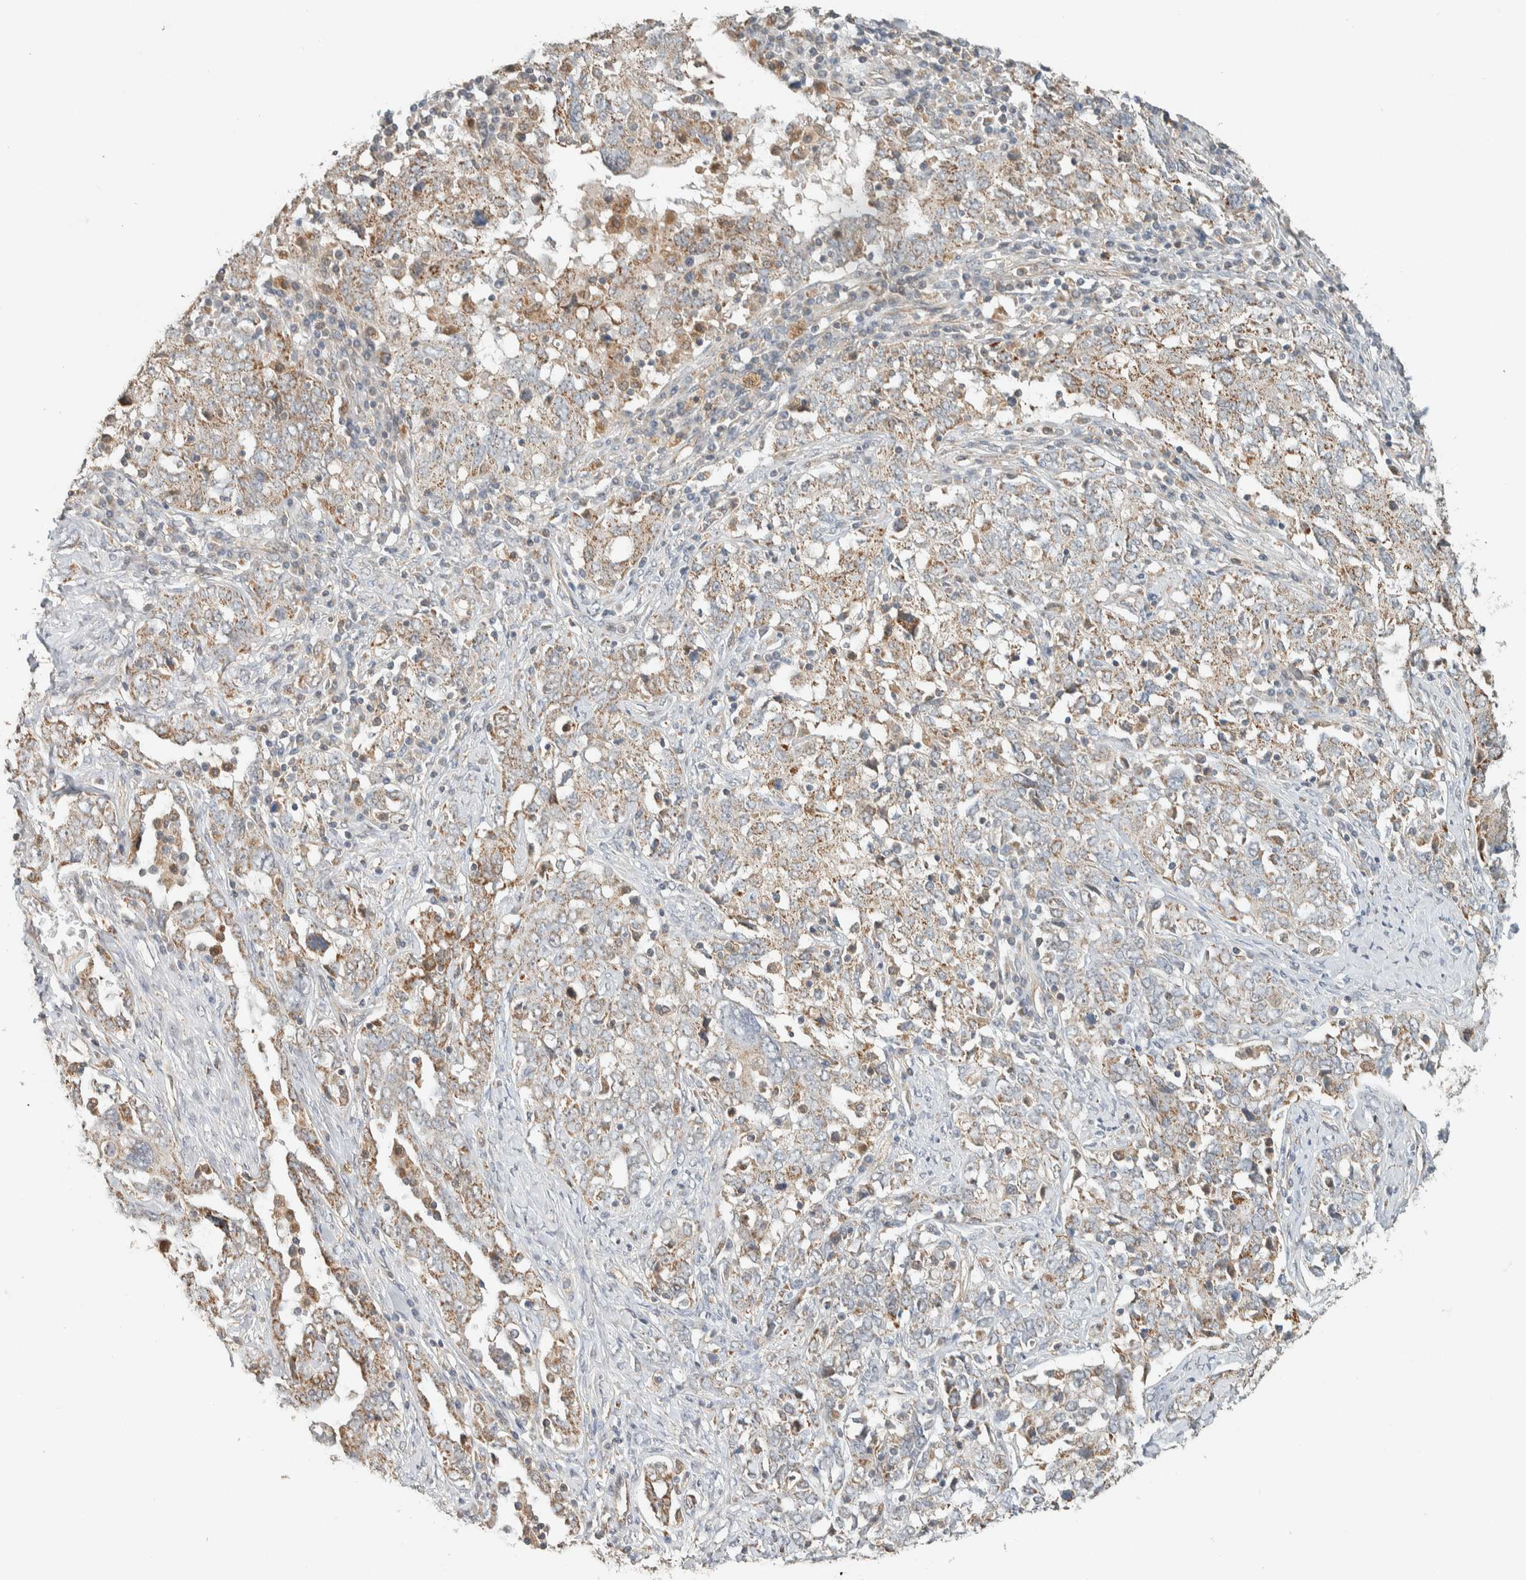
{"staining": {"intensity": "weak", "quantity": "25%-75%", "location": "cytoplasmic/membranous"}, "tissue": "ovarian cancer", "cell_type": "Tumor cells", "image_type": "cancer", "snomed": [{"axis": "morphology", "description": "Carcinoma, endometroid"}, {"axis": "topography", "description": "Ovary"}], "caption": "An immunohistochemistry micrograph of neoplastic tissue is shown. Protein staining in brown shows weak cytoplasmic/membranous positivity in ovarian cancer within tumor cells.", "gene": "PDE7B", "patient": {"sex": "female", "age": 62}}